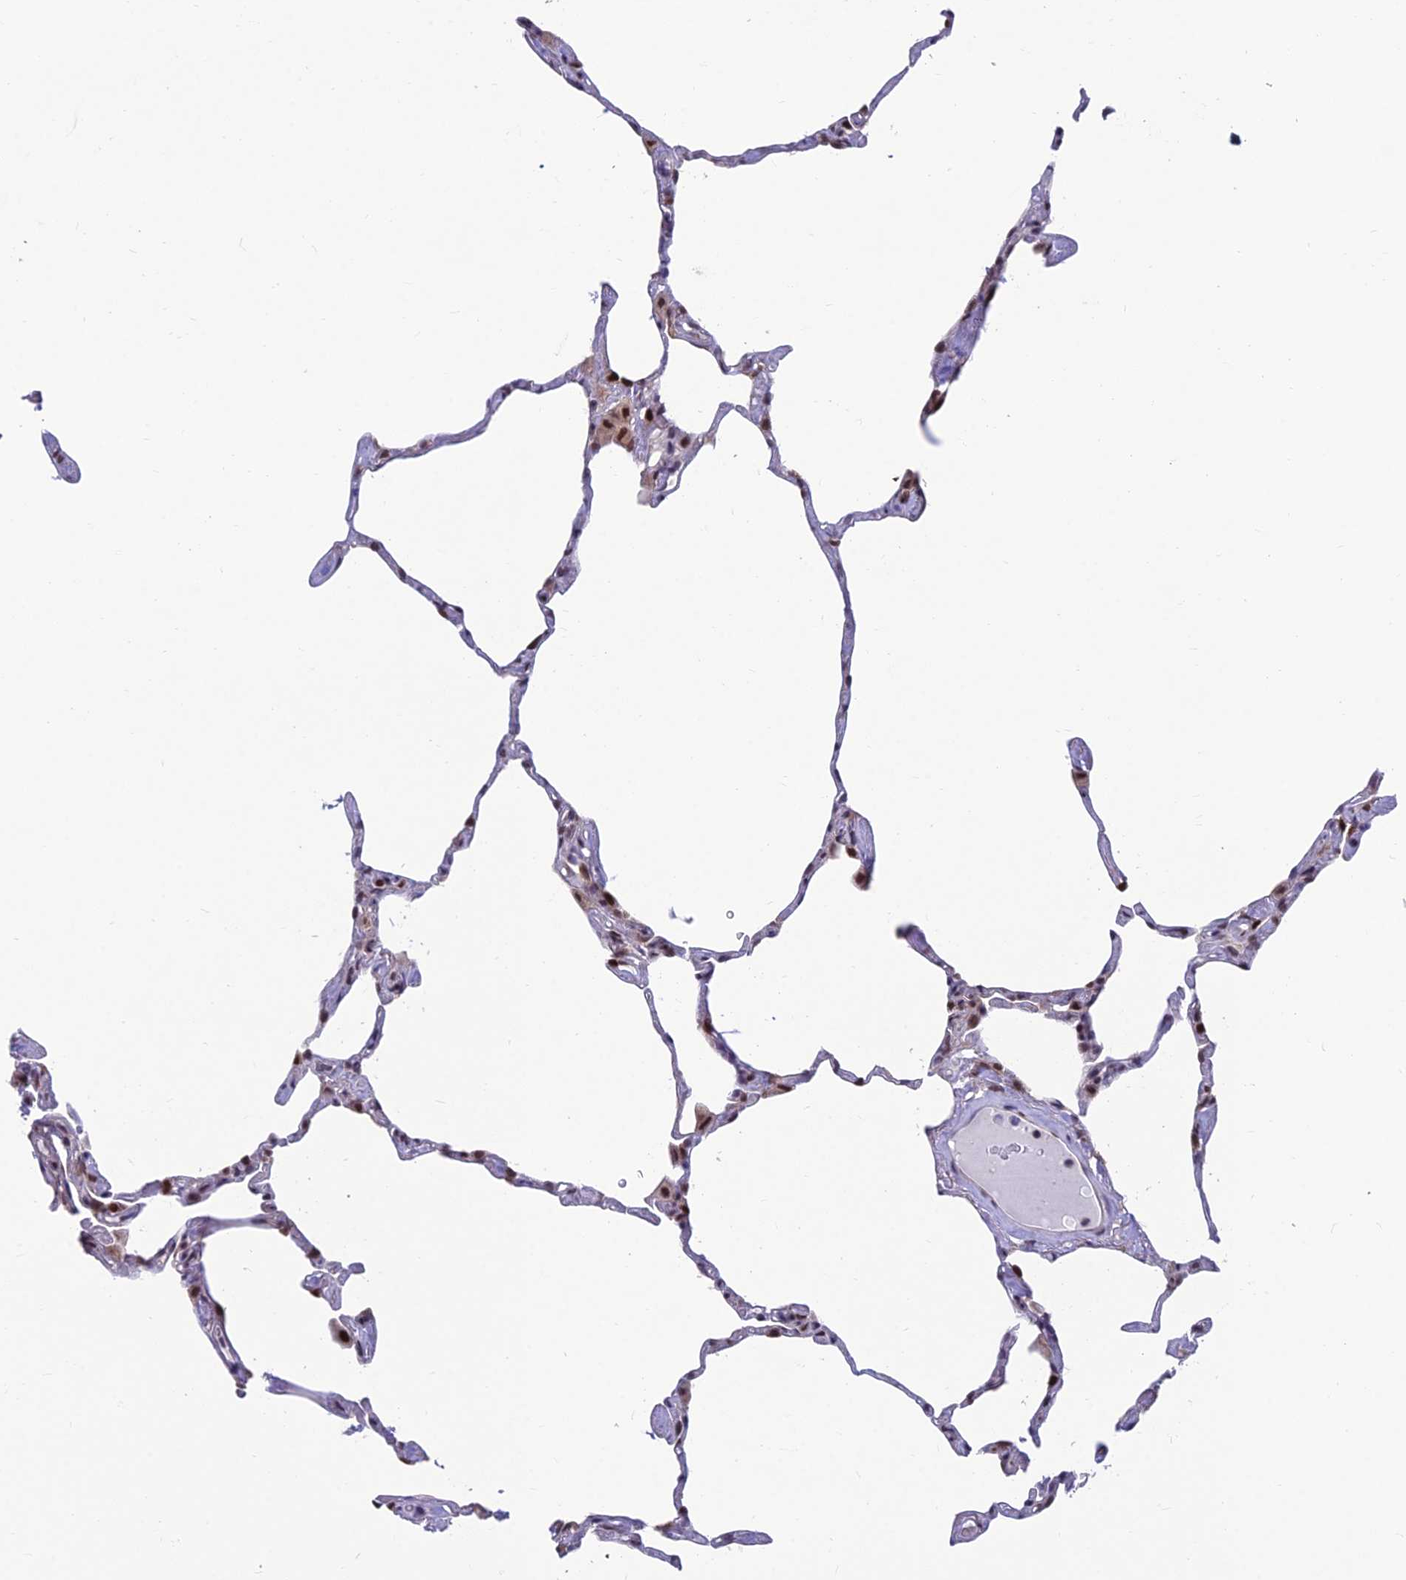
{"staining": {"intensity": "moderate", "quantity": "25%-75%", "location": "nuclear"}, "tissue": "lung", "cell_type": "Alveolar cells", "image_type": "normal", "snomed": [{"axis": "morphology", "description": "Normal tissue, NOS"}, {"axis": "topography", "description": "Lung"}], "caption": "Alveolar cells reveal moderate nuclear expression in approximately 25%-75% of cells in normal lung.", "gene": "KIAA1191", "patient": {"sex": "male", "age": 65}}